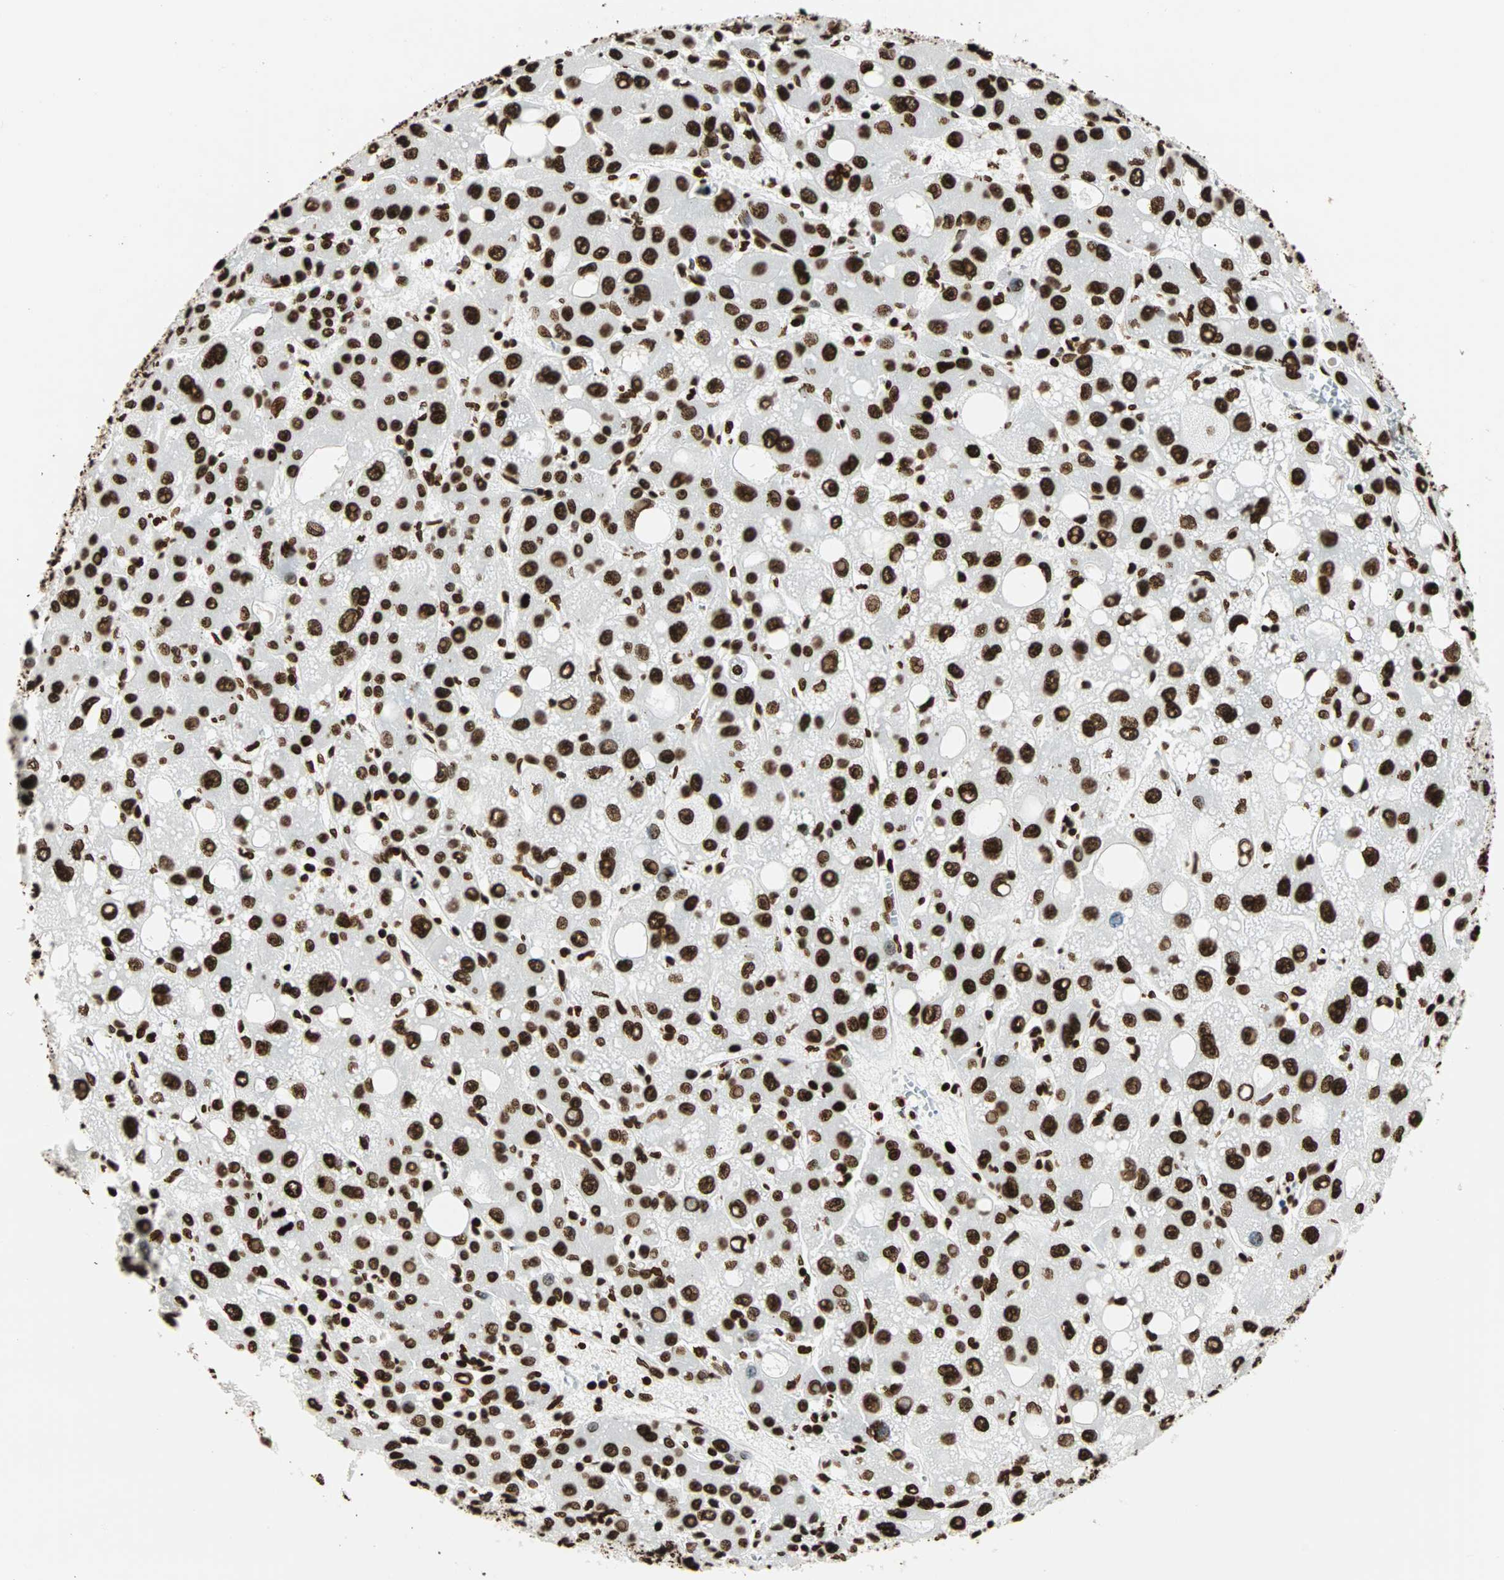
{"staining": {"intensity": "strong", "quantity": ">75%", "location": "nuclear"}, "tissue": "liver cancer", "cell_type": "Tumor cells", "image_type": "cancer", "snomed": [{"axis": "morphology", "description": "Carcinoma, Hepatocellular, NOS"}, {"axis": "topography", "description": "Liver"}], "caption": "Human liver cancer stained with a brown dye demonstrates strong nuclear positive expression in approximately >75% of tumor cells.", "gene": "GLI2", "patient": {"sex": "male", "age": 55}}